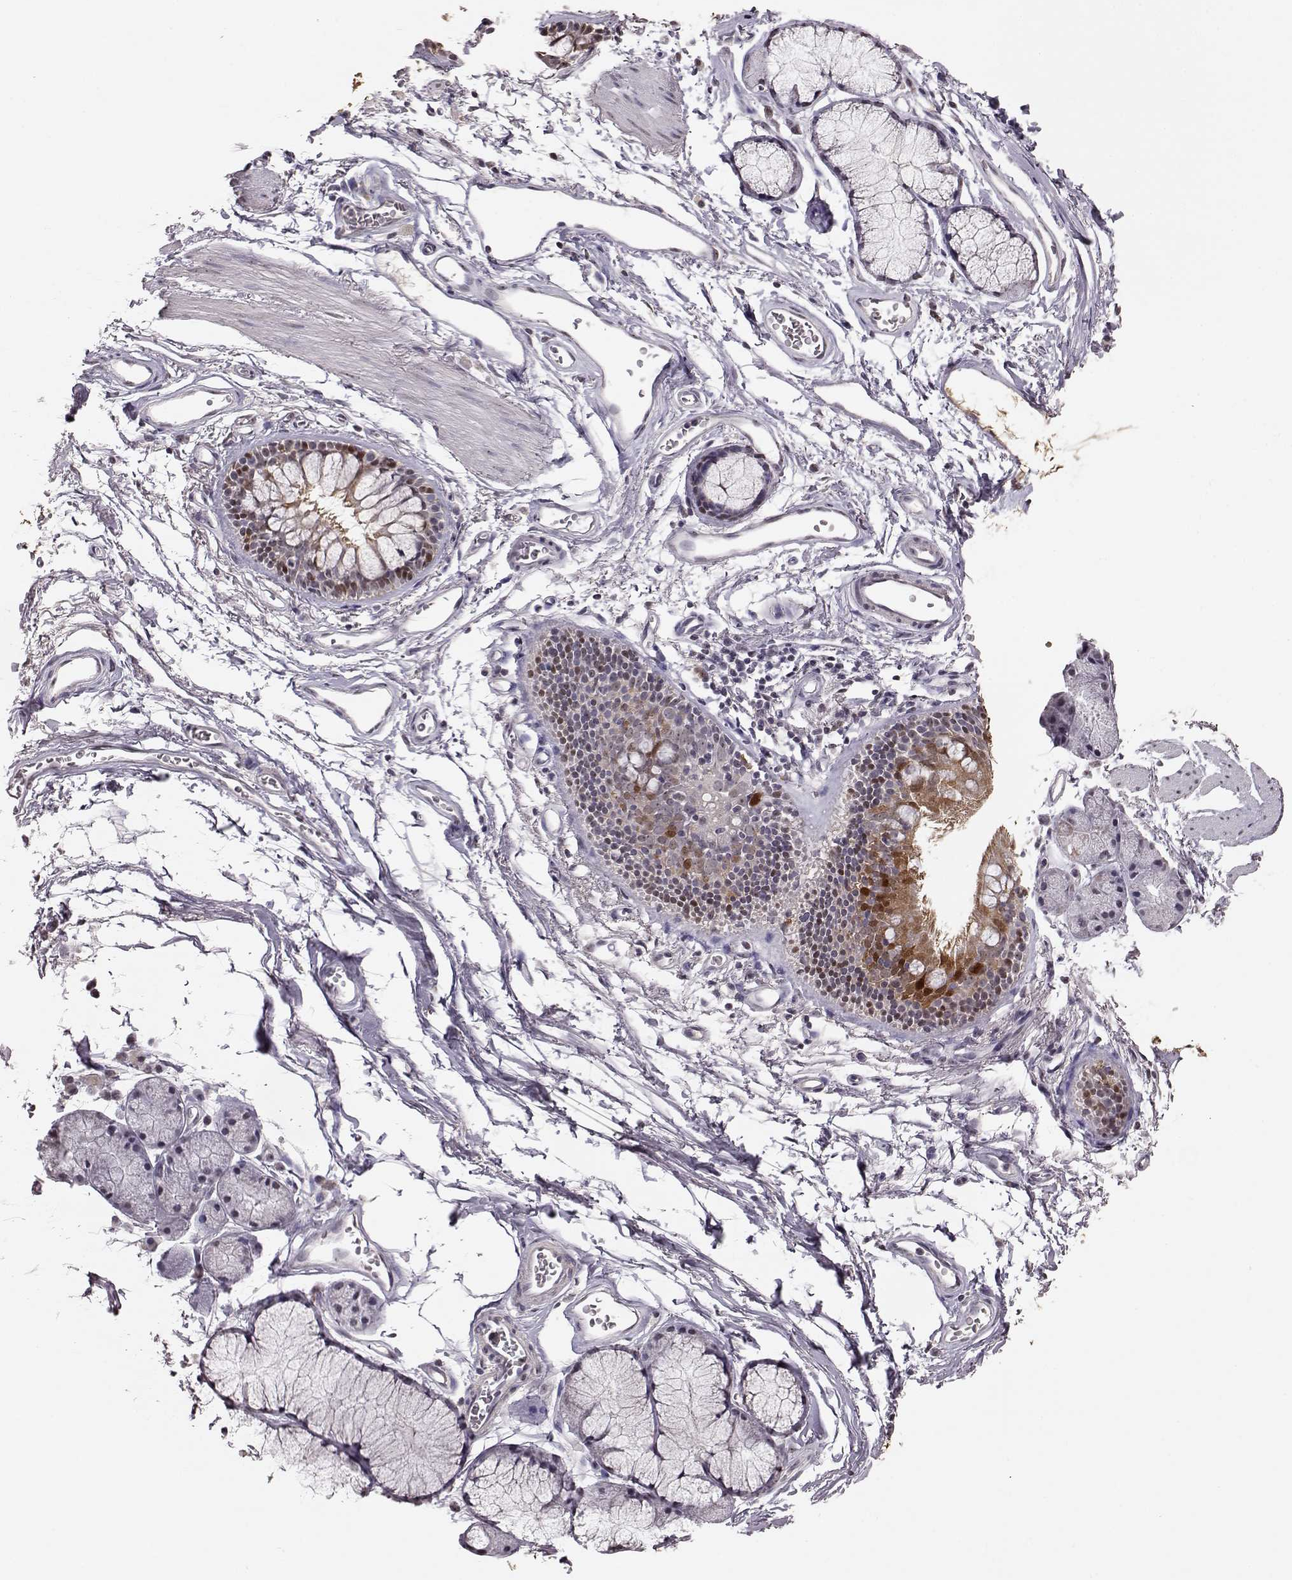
{"staining": {"intensity": "weak", "quantity": "<25%", "location": "nuclear"}, "tissue": "adipose tissue", "cell_type": "Adipocytes", "image_type": "normal", "snomed": [{"axis": "morphology", "description": "Normal tissue, NOS"}, {"axis": "topography", "description": "Cartilage tissue"}, {"axis": "topography", "description": "Bronchus"}], "caption": "DAB immunohistochemical staining of unremarkable adipose tissue shows no significant expression in adipocytes. (DAB (3,3'-diaminobenzidine) IHC with hematoxylin counter stain).", "gene": "ALDH3A1", "patient": {"sex": "female", "age": 79}}